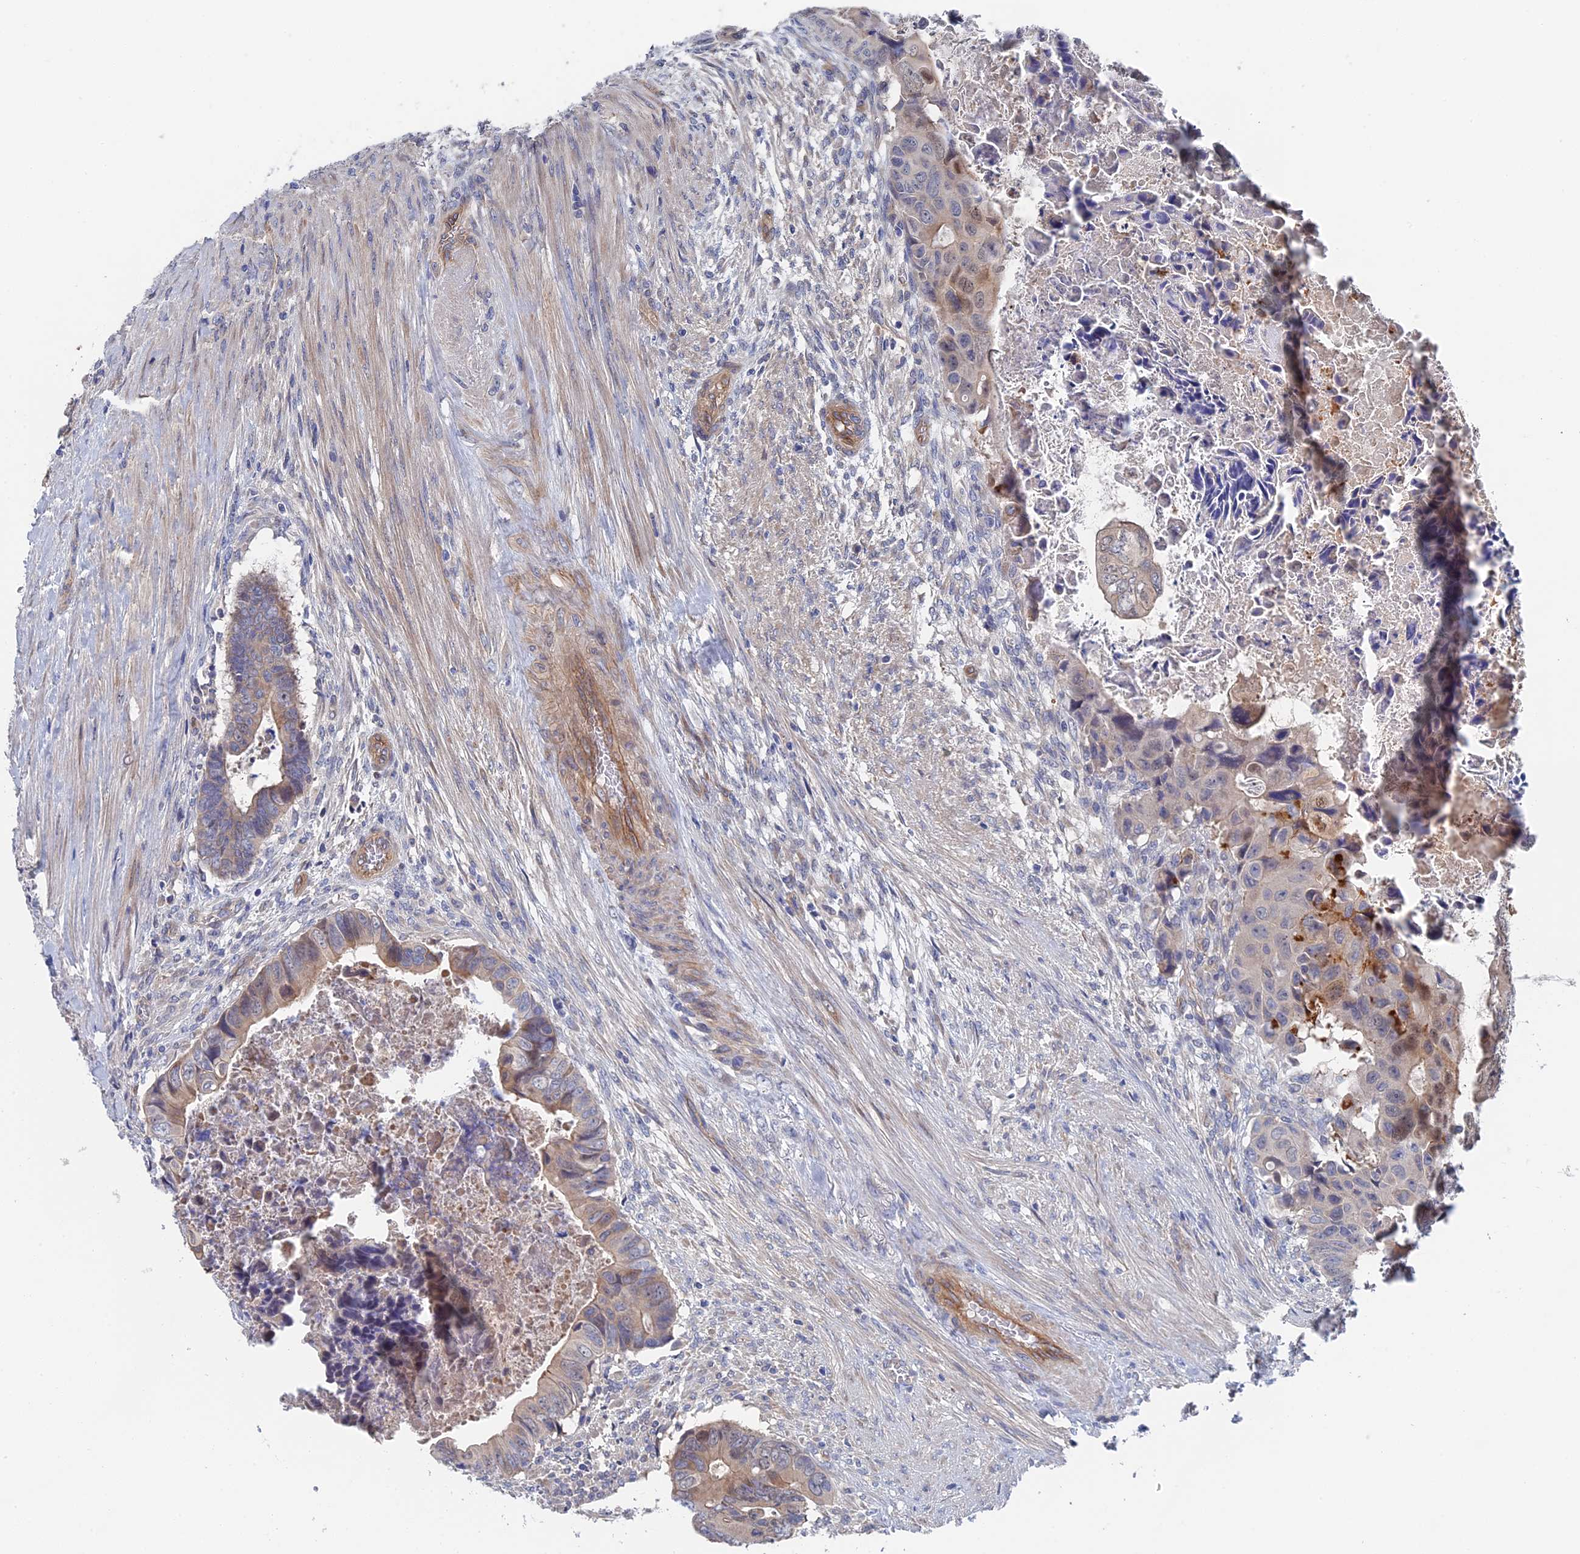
{"staining": {"intensity": "weak", "quantity": "<25%", "location": "cytoplasmic/membranous"}, "tissue": "colorectal cancer", "cell_type": "Tumor cells", "image_type": "cancer", "snomed": [{"axis": "morphology", "description": "Adenocarcinoma, NOS"}, {"axis": "topography", "description": "Rectum"}], "caption": "This is an IHC histopathology image of colorectal cancer (adenocarcinoma). There is no staining in tumor cells.", "gene": "MTHFSD", "patient": {"sex": "female", "age": 78}}